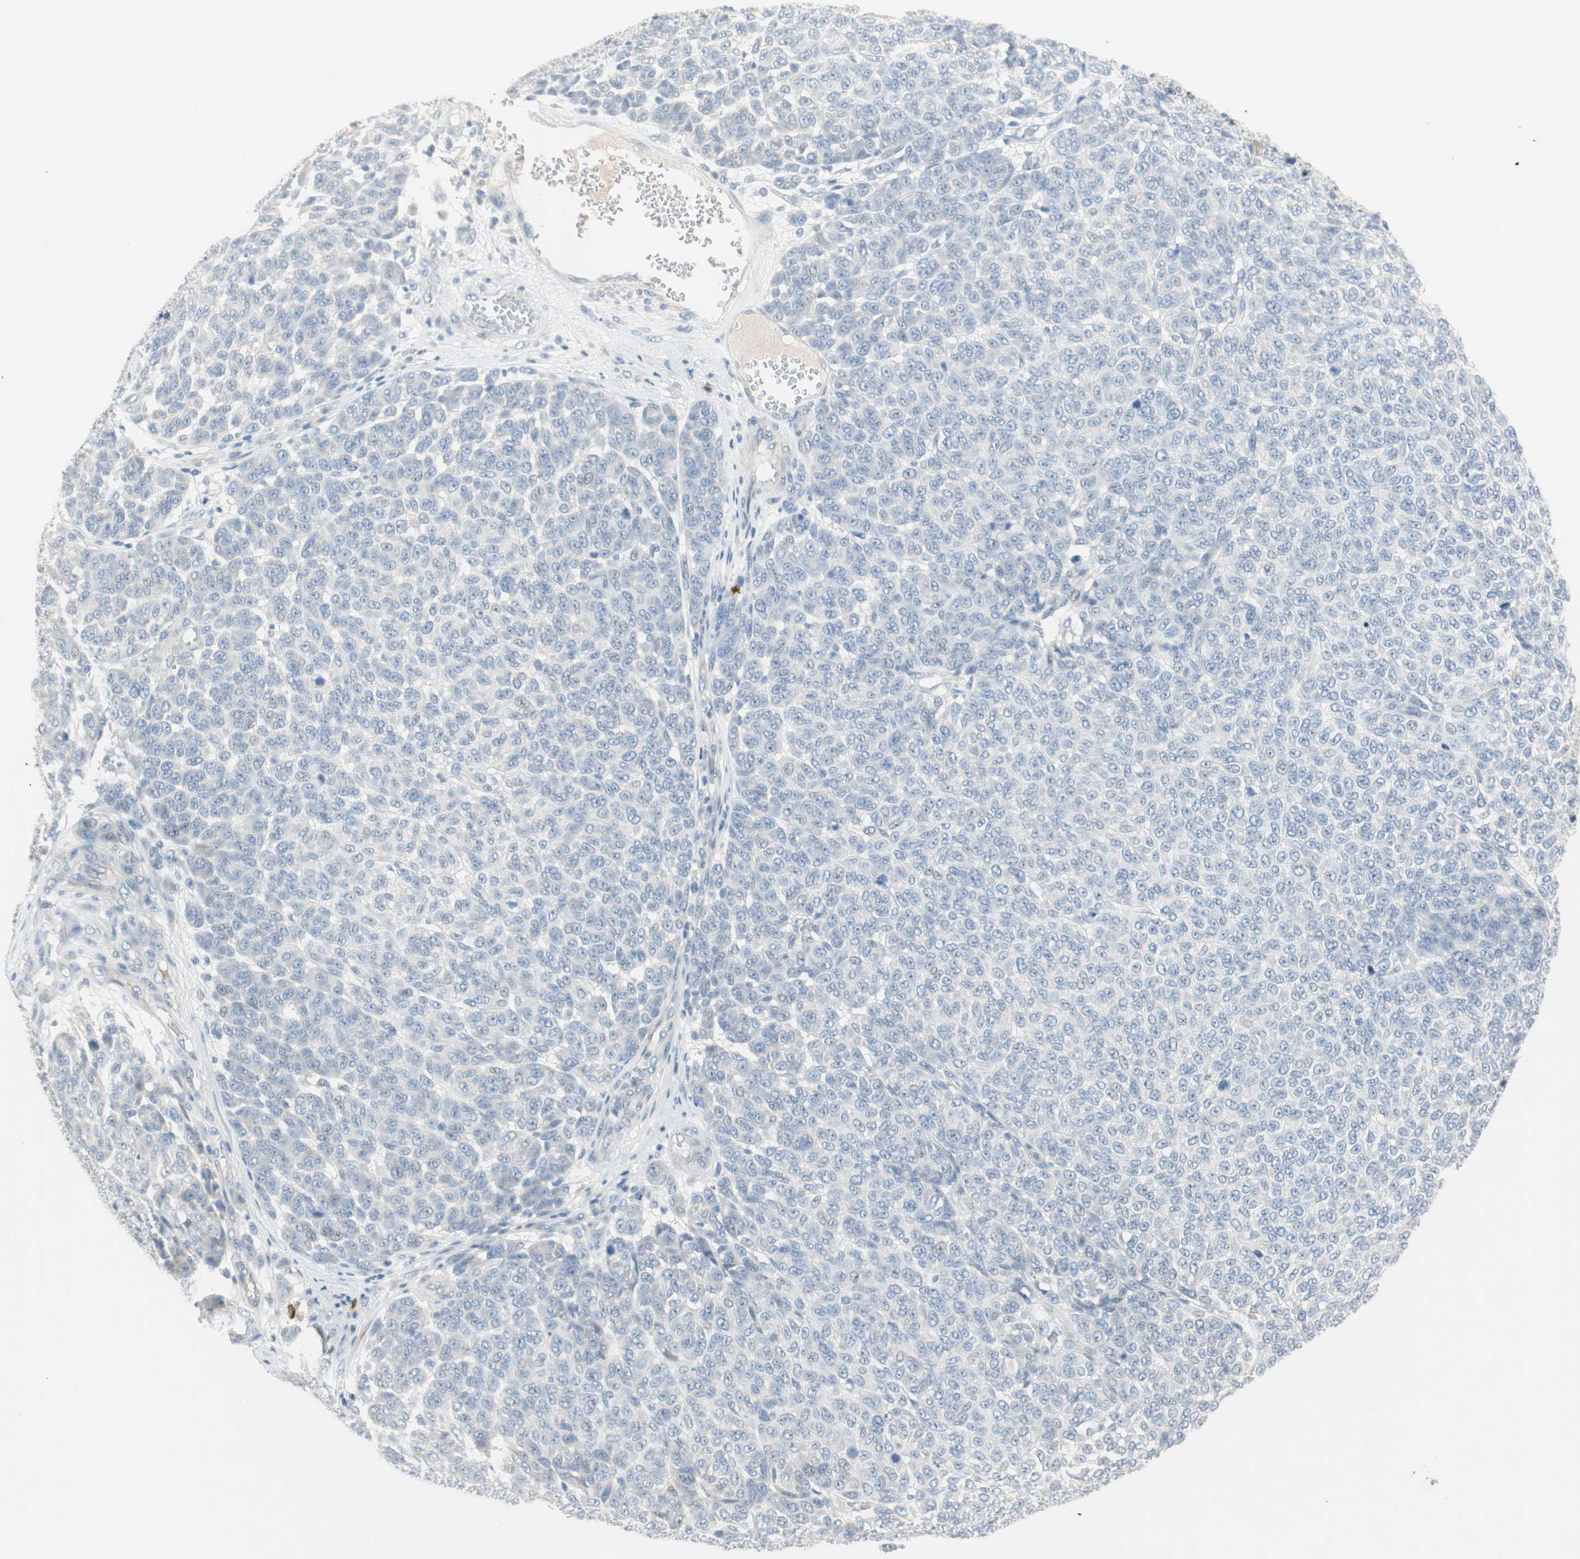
{"staining": {"intensity": "negative", "quantity": "none", "location": "none"}, "tissue": "melanoma", "cell_type": "Tumor cells", "image_type": "cancer", "snomed": [{"axis": "morphology", "description": "Malignant melanoma, NOS"}, {"axis": "topography", "description": "Skin"}], "caption": "DAB (3,3'-diaminobenzidine) immunohistochemical staining of human malignant melanoma exhibits no significant staining in tumor cells. The staining was performed using DAB to visualize the protein expression in brown, while the nuclei were stained in blue with hematoxylin (Magnification: 20x).", "gene": "PDZK1", "patient": {"sex": "male", "age": 59}}